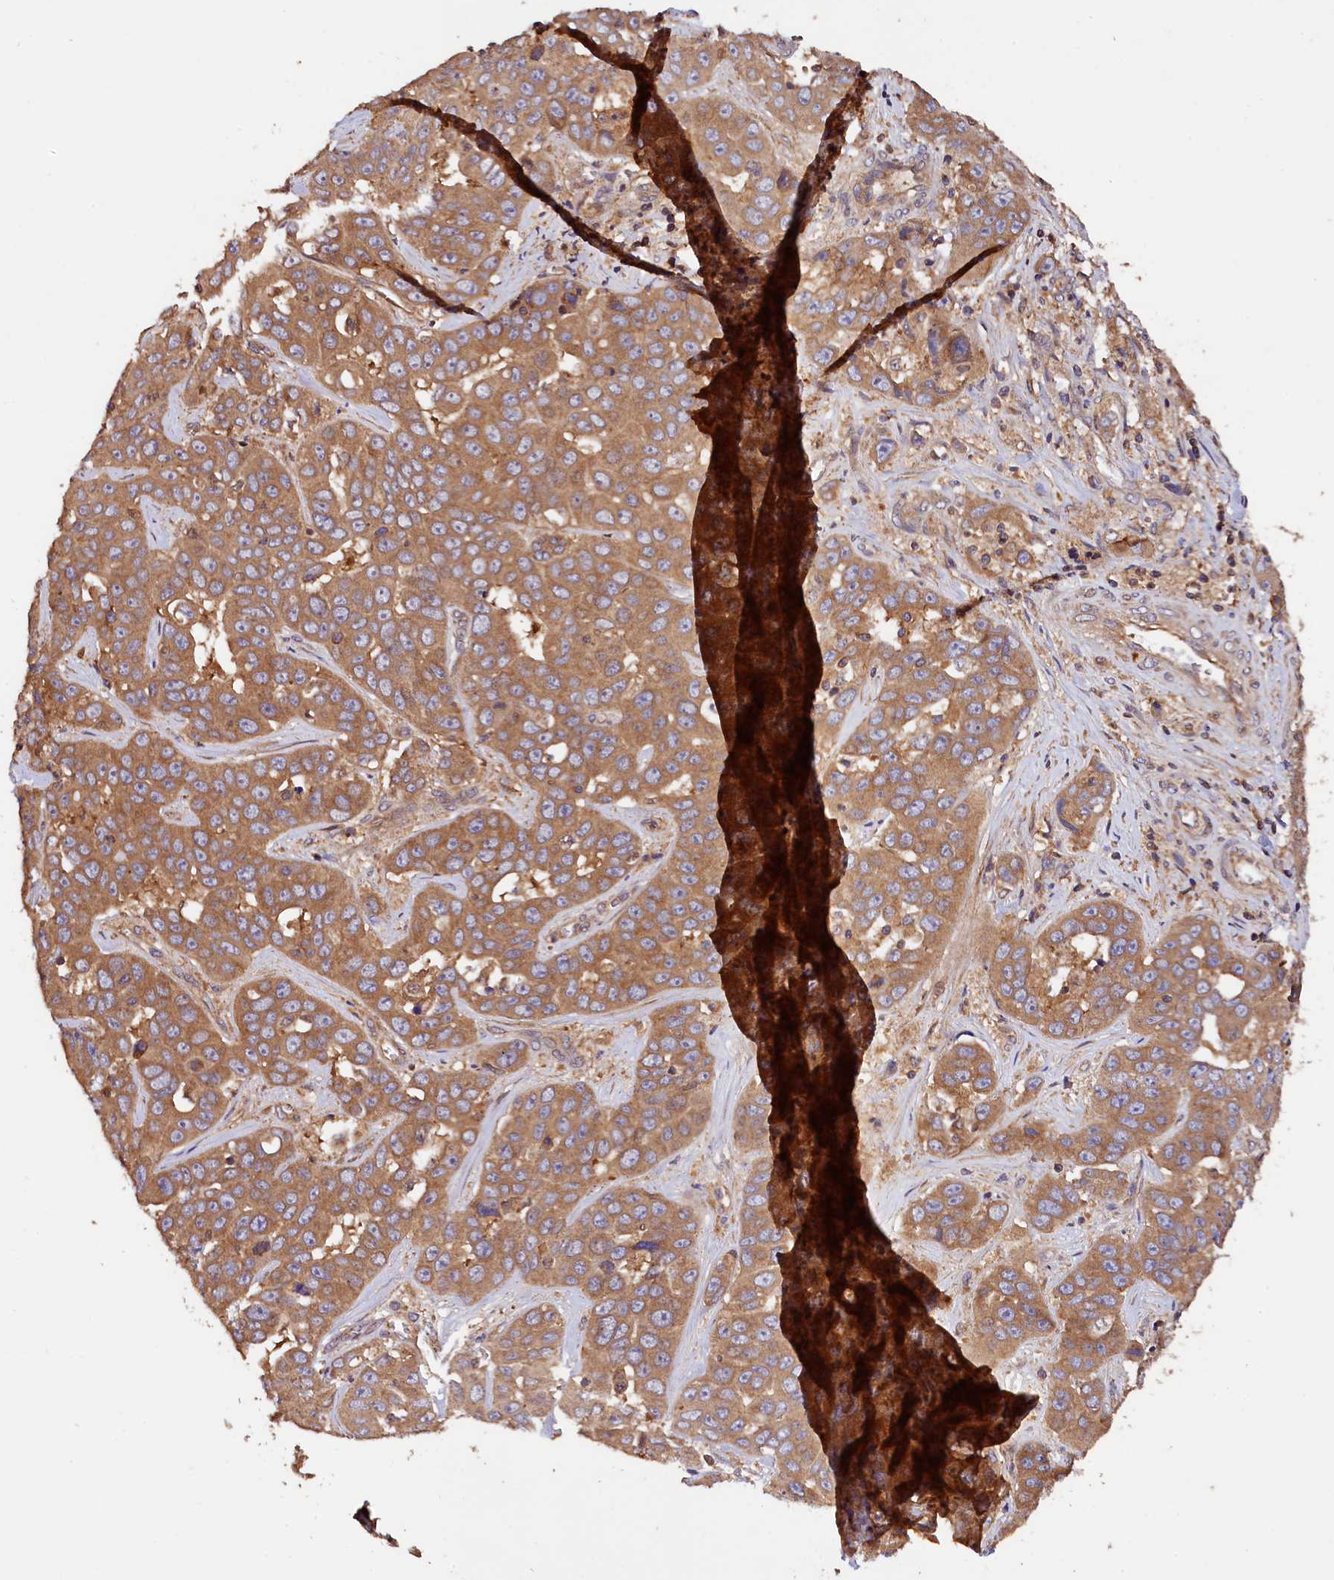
{"staining": {"intensity": "moderate", "quantity": ">75%", "location": "cytoplasmic/membranous"}, "tissue": "liver cancer", "cell_type": "Tumor cells", "image_type": "cancer", "snomed": [{"axis": "morphology", "description": "Cholangiocarcinoma"}, {"axis": "topography", "description": "Liver"}], "caption": "A brown stain shows moderate cytoplasmic/membranous staining of a protein in human liver cancer (cholangiocarcinoma) tumor cells.", "gene": "KLC2", "patient": {"sex": "female", "age": 52}}